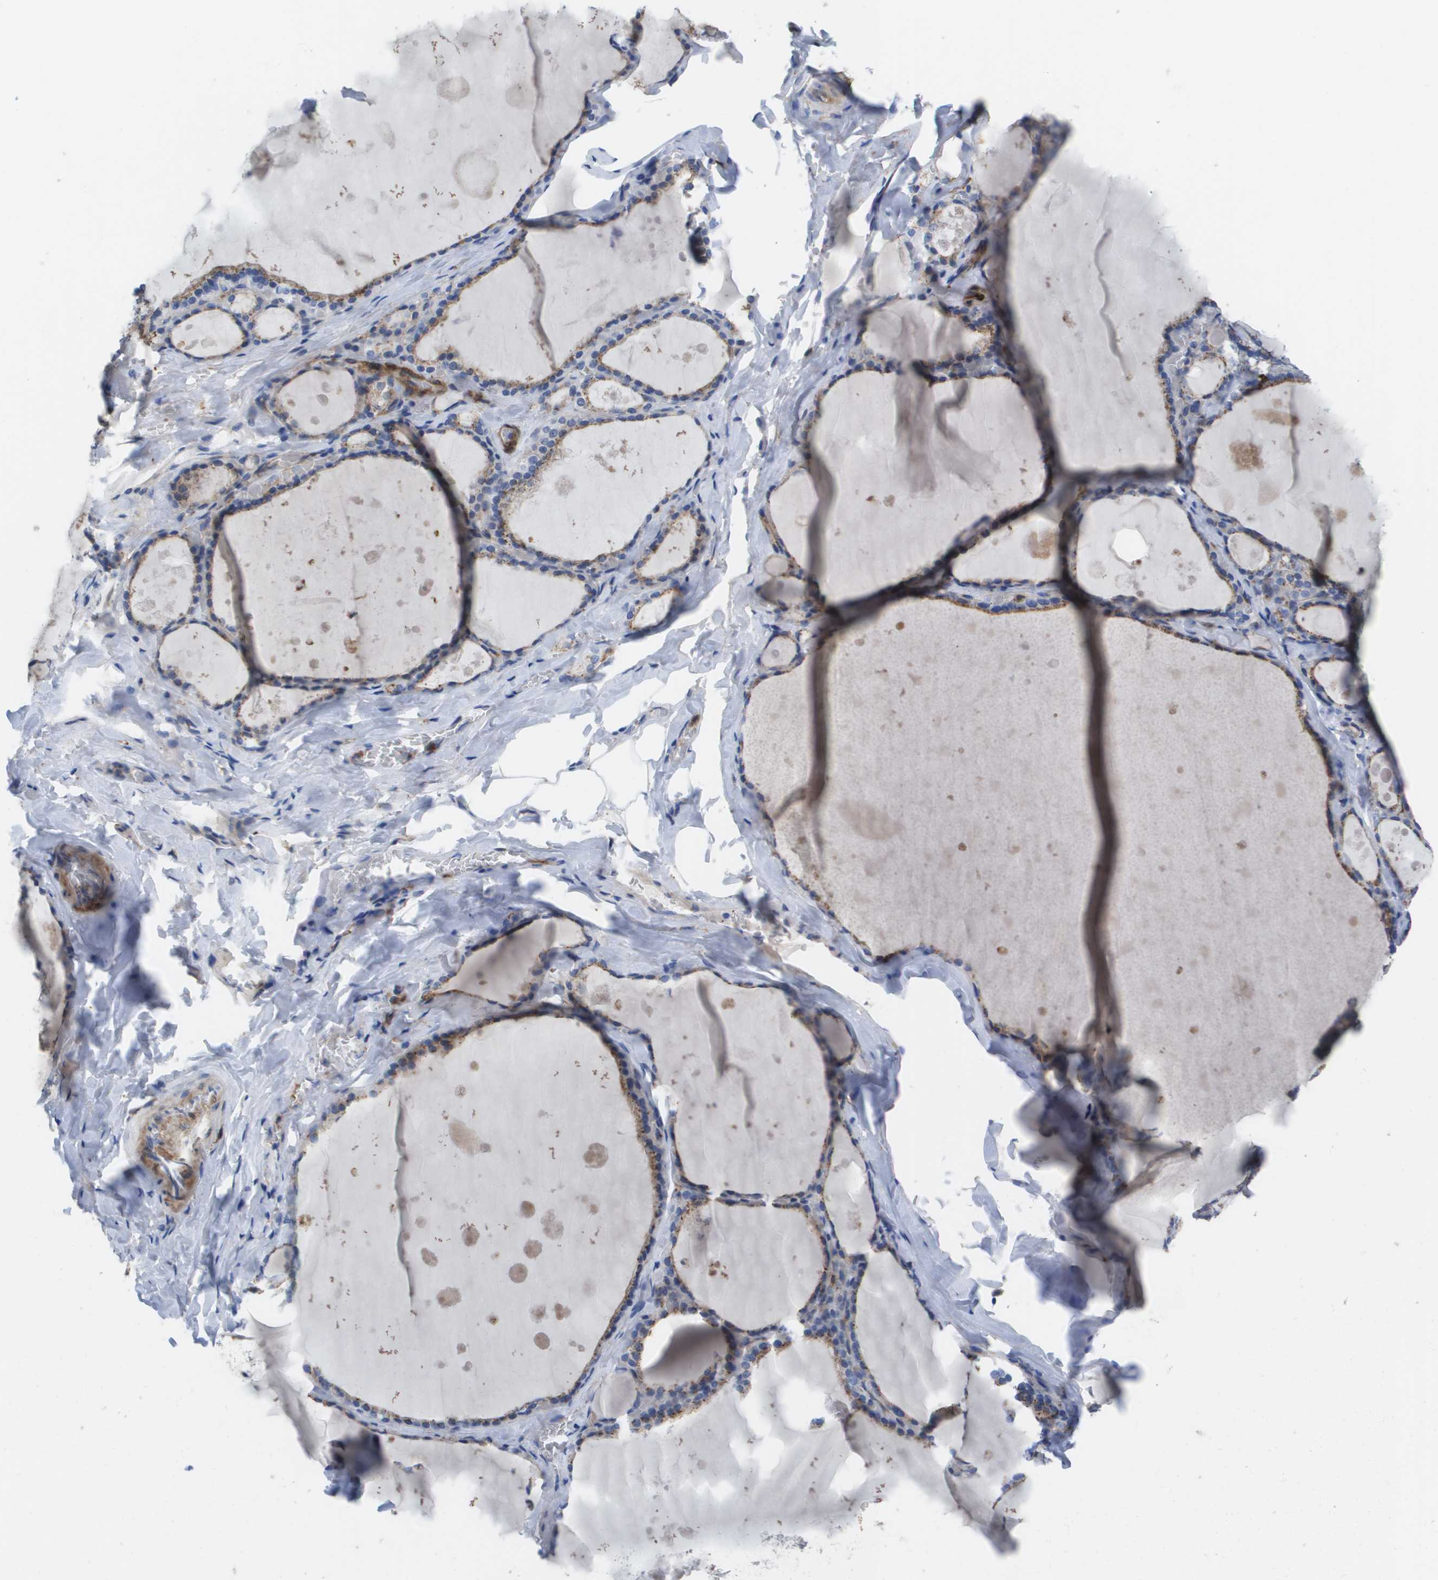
{"staining": {"intensity": "moderate", "quantity": "25%-75%", "location": "cytoplasmic/membranous"}, "tissue": "thyroid gland", "cell_type": "Glandular cells", "image_type": "normal", "snomed": [{"axis": "morphology", "description": "Normal tissue, NOS"}, {"axis": "topography", "description": "Thyroid gland"}], "caption": "Immunohistochemistry micrograph of benign thyroid gland stained for a protein (brown), which reveals medium levels of moderate cytoplasmic/membranous positivity in approximately 25%-75% of glandular cells.", "gene": "SLC37A2", "patient": {"sex": "male", "age": 56}}